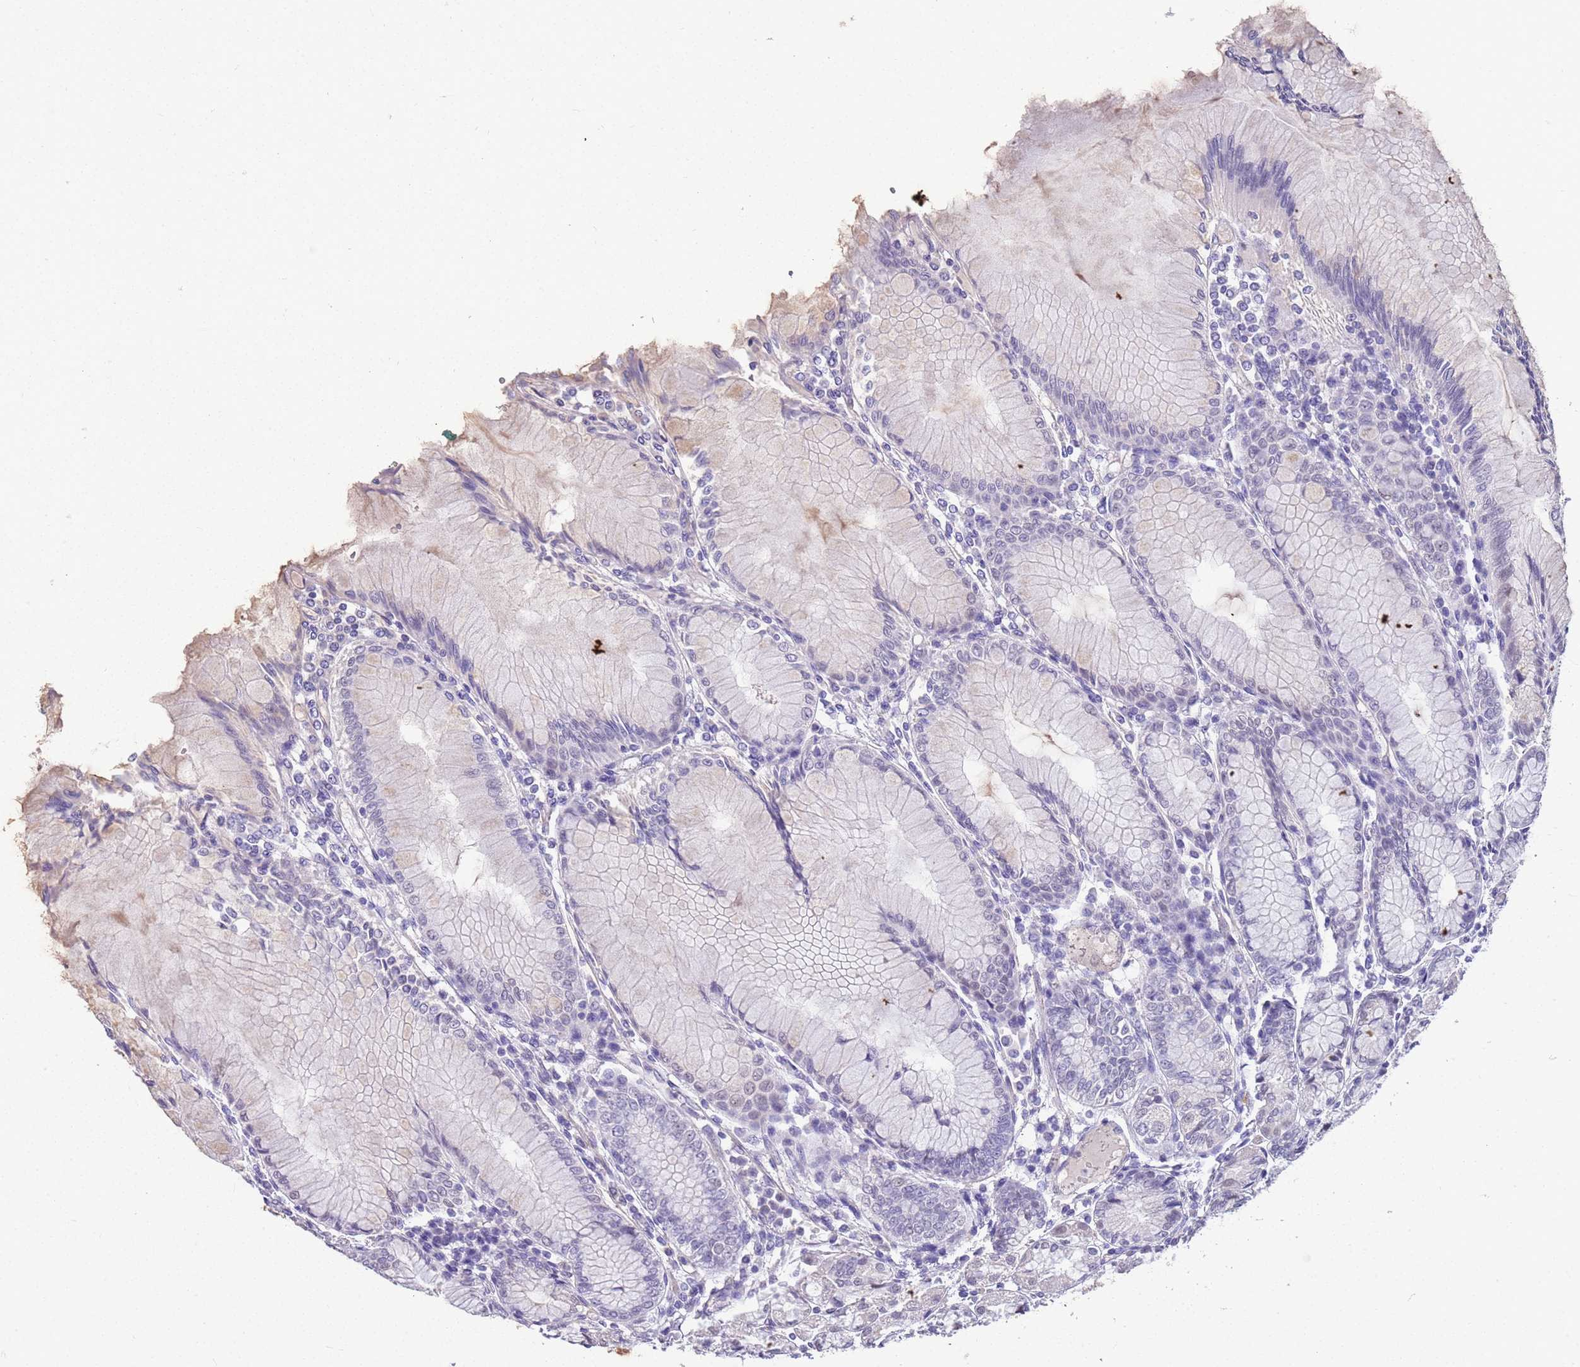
{"staining": {"intensity": "negative", "quantity": "none", "location": "none"}, "tissue": "stomach", "cell_type": "Glandular cells", "image_type": "normal", "snomed": [{"axis": "morphology", "description": "Normal tissue, NOS"}, {"axis": "topography", "description": "Stomach"}], "caption": "Human stomach stained for a protein using immunohistochemistry (IHC) reveals no expression in glandular cells.", "gene": "CTRC", "patient": {"sex": "female", "age": 57}}